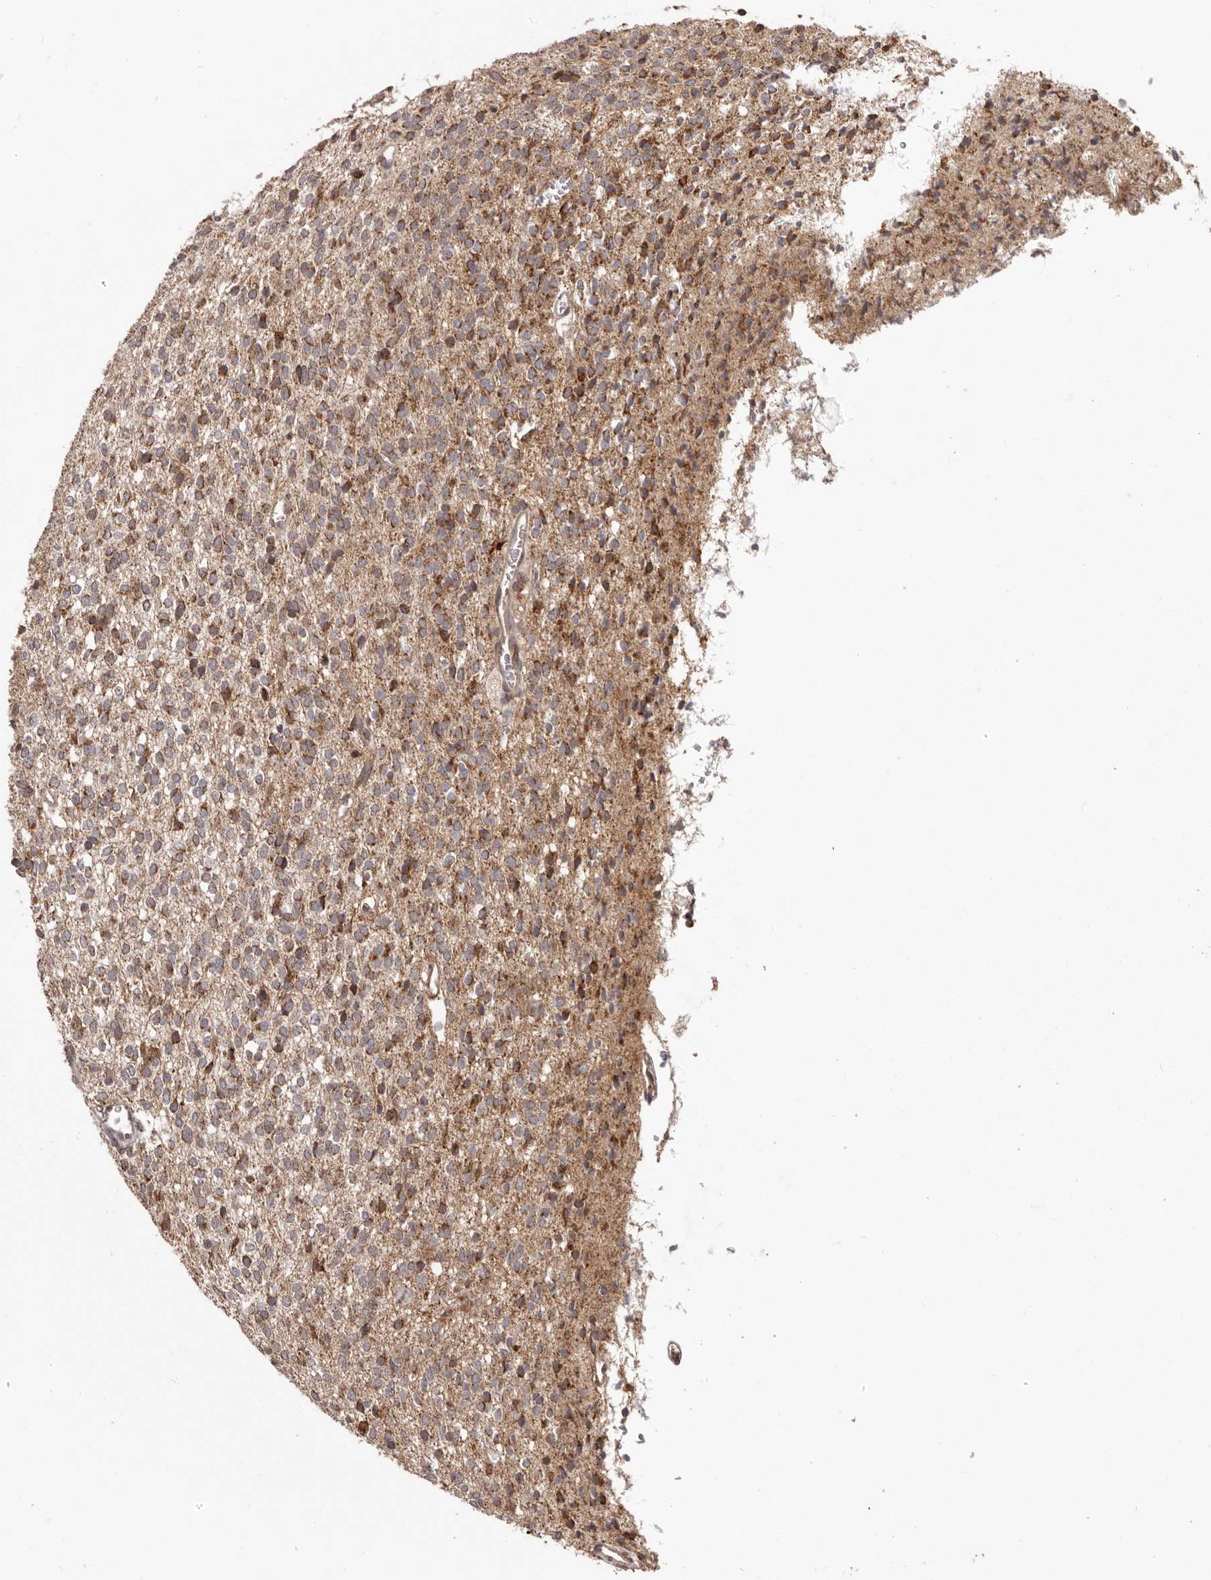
{"staining": {"intensity": "strong", "quantity": "25%-75%", "location": "cytoplasmic/membranous"}, "tissue": "glioma", "cell_type": "Tumor cells", "image_type": "cancer", "snomed": [{"axis": "morphology", "description": "Glioma, malignant, High grade"}, {"axis": "topography", "description": "Brain"}], "caption": "Immunohistochemistry (IHC) photomicrograph of human glioma stained for a protein (brown), which exhibits high levels of strong cytoplasmic/membranous positivity in approximately 25%-75% of tumor cells.", "gene": "CHRM2", "patient": {"sex": "male", "age": 34}}